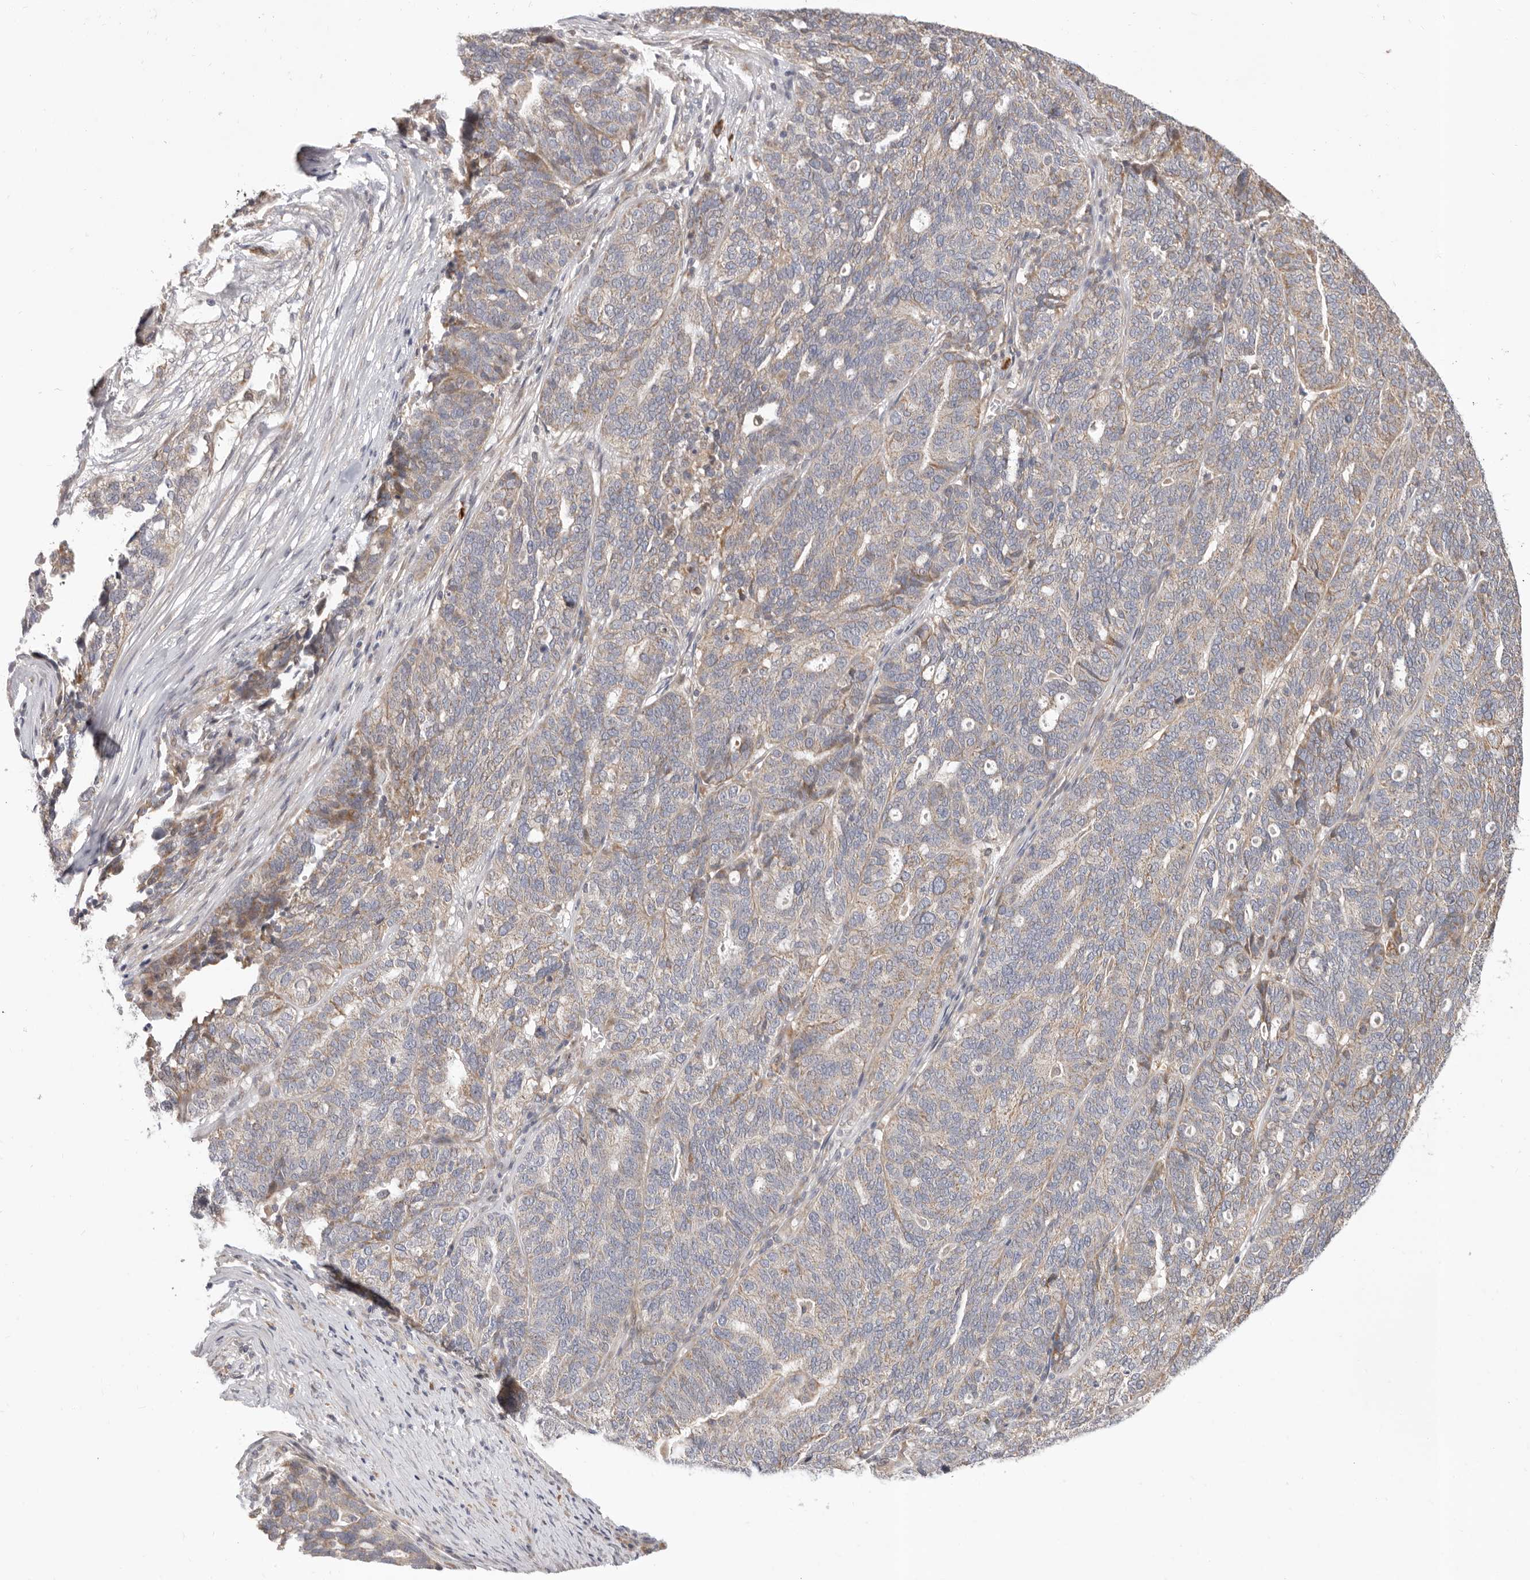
{"staining": {"intensity": "weak", "quantity": "<25%", "location": "cytoplasmic/membranous"}, "tissue": "ovarian cancer", "cell_type": "Tumor cells", "image_type": "cancer", "snomed": [{"axis": "morphology", "description": "Cystadenocarcinoma, serous, NOS"}, {"axis": "topography", "description": "Ovary"}], "caption": "Tumor cells show no significant protein expression in ovarian cancer (serous cystadenocarcinoma). The staining was performed using DAB (3,3'-diaminobenzidine) to visualize the protein expression in brown, while the nuclei were stained in blue with hematoxylin (Magnification: 20x).", "gene": "USH1C", "patient": {"sex": "female", "age": 59}}